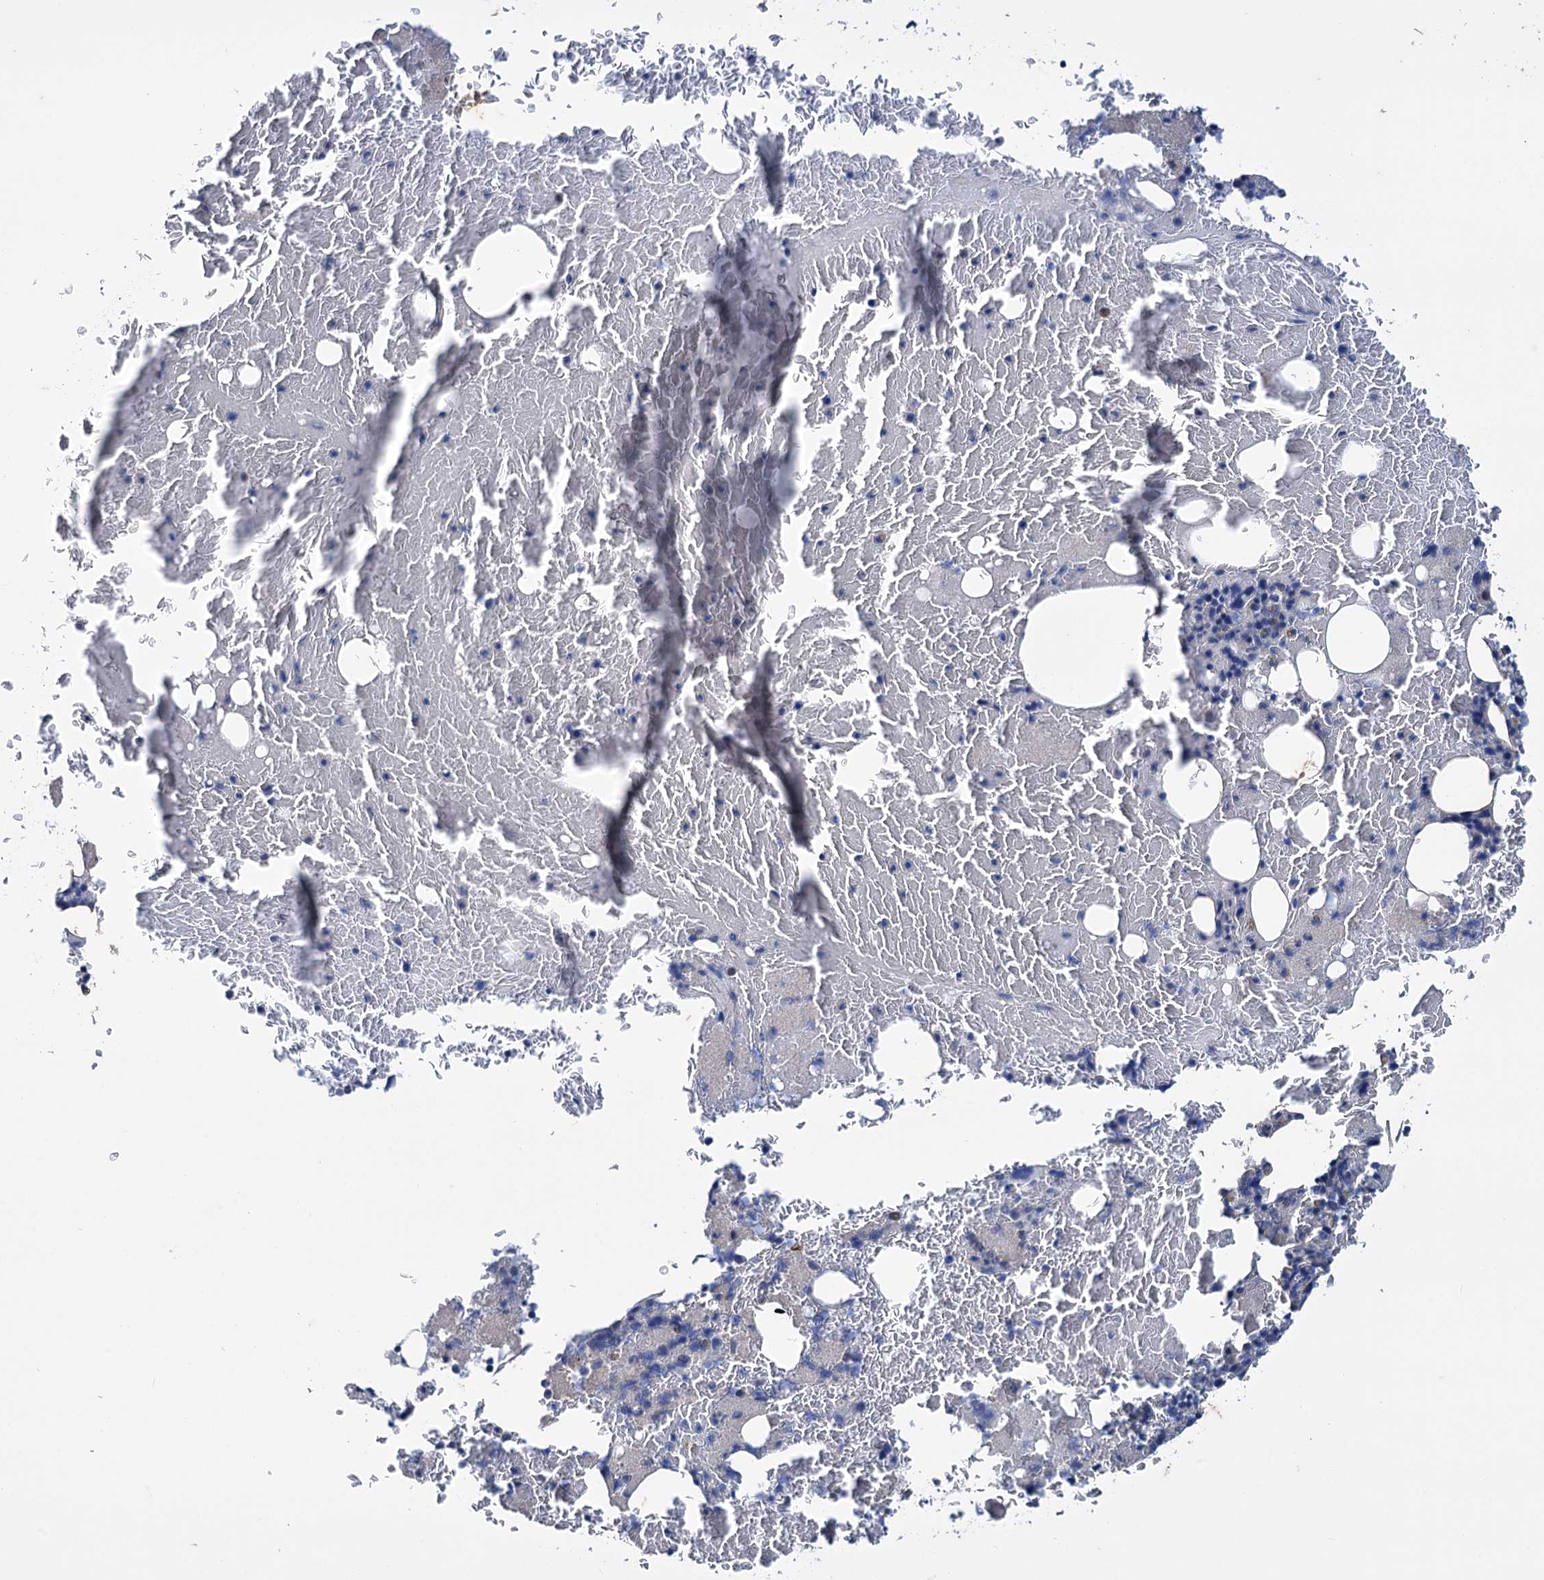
{"staining": {"intensity": "negative", "quantity": "none", "location": "none"}, "tissue": "bone marrow", "cell_type": "Hematopoietic cells", "image_type": "normal", "snomed": [{"axis": "morphology", "description": "Normal tissue, NOS"}, {"axis": "topography", "description": "Bone marrow"}], "caption": "Immunohistochemistry (IHC) of normal human bone marrow reveals no positivity in hematopoietic cells. (Brightfield microscopy of DAB IHC at high magnification).", "gene": "MID1IP1", "patient": {"sex": "male", "age": 79}}